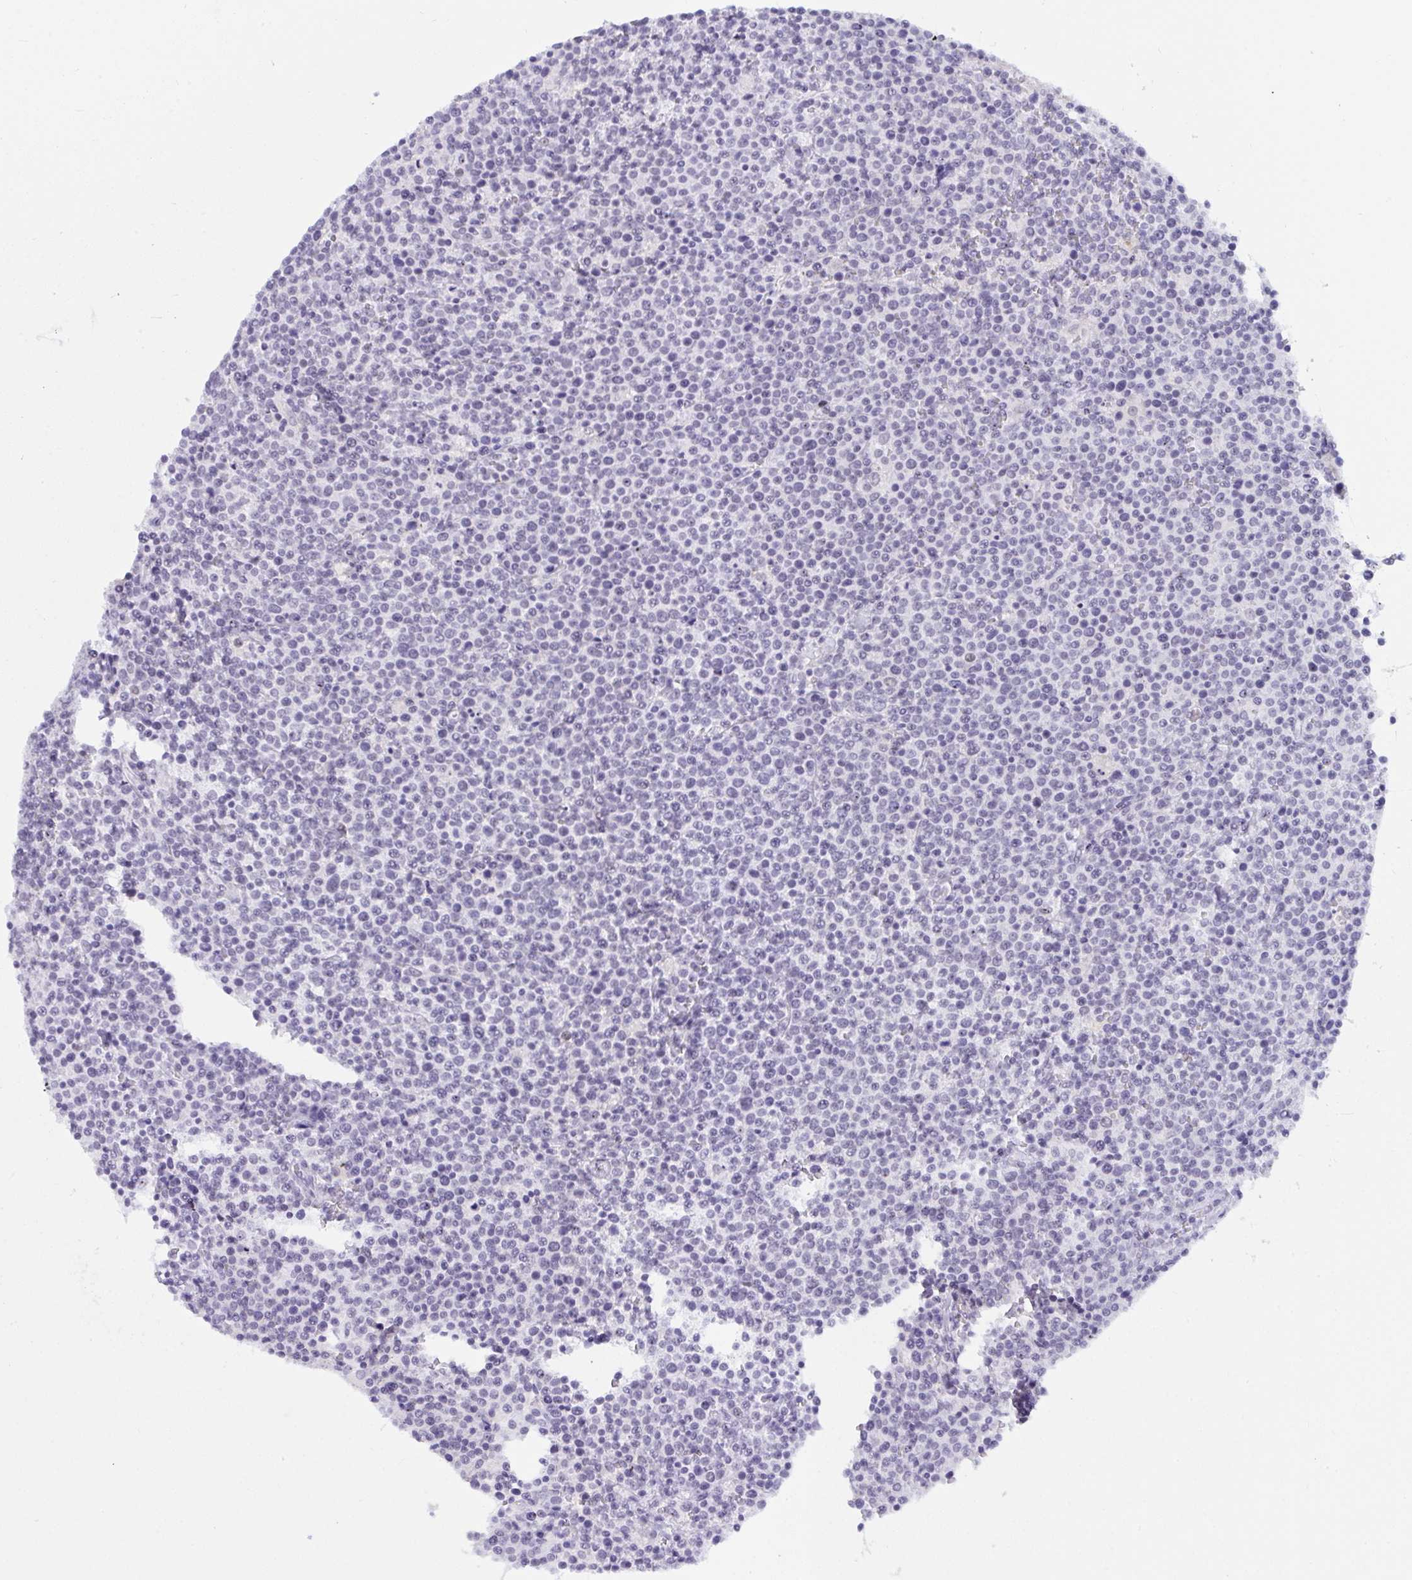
{"staining": {"intensity": "negative", "quantity": "none", "location": "none"}, "tissue": "lymphoma", "cell_type": "Tumor cells", "image_type": "cancer", "snomed": [{"axis": "morphology", "description": "Malignant lymphoma, non-Hodgkin's type, High grade"}, {"axis": "topography", "description": "Lymph node"}], "caption": "High power microscopy photomicrograph of an immunohistochemistry photomicrograph of lymphoma, revealing no significant expression in tumor cells.", "gene": "ELN", "patient": {"sex": "male", "age": 61}}